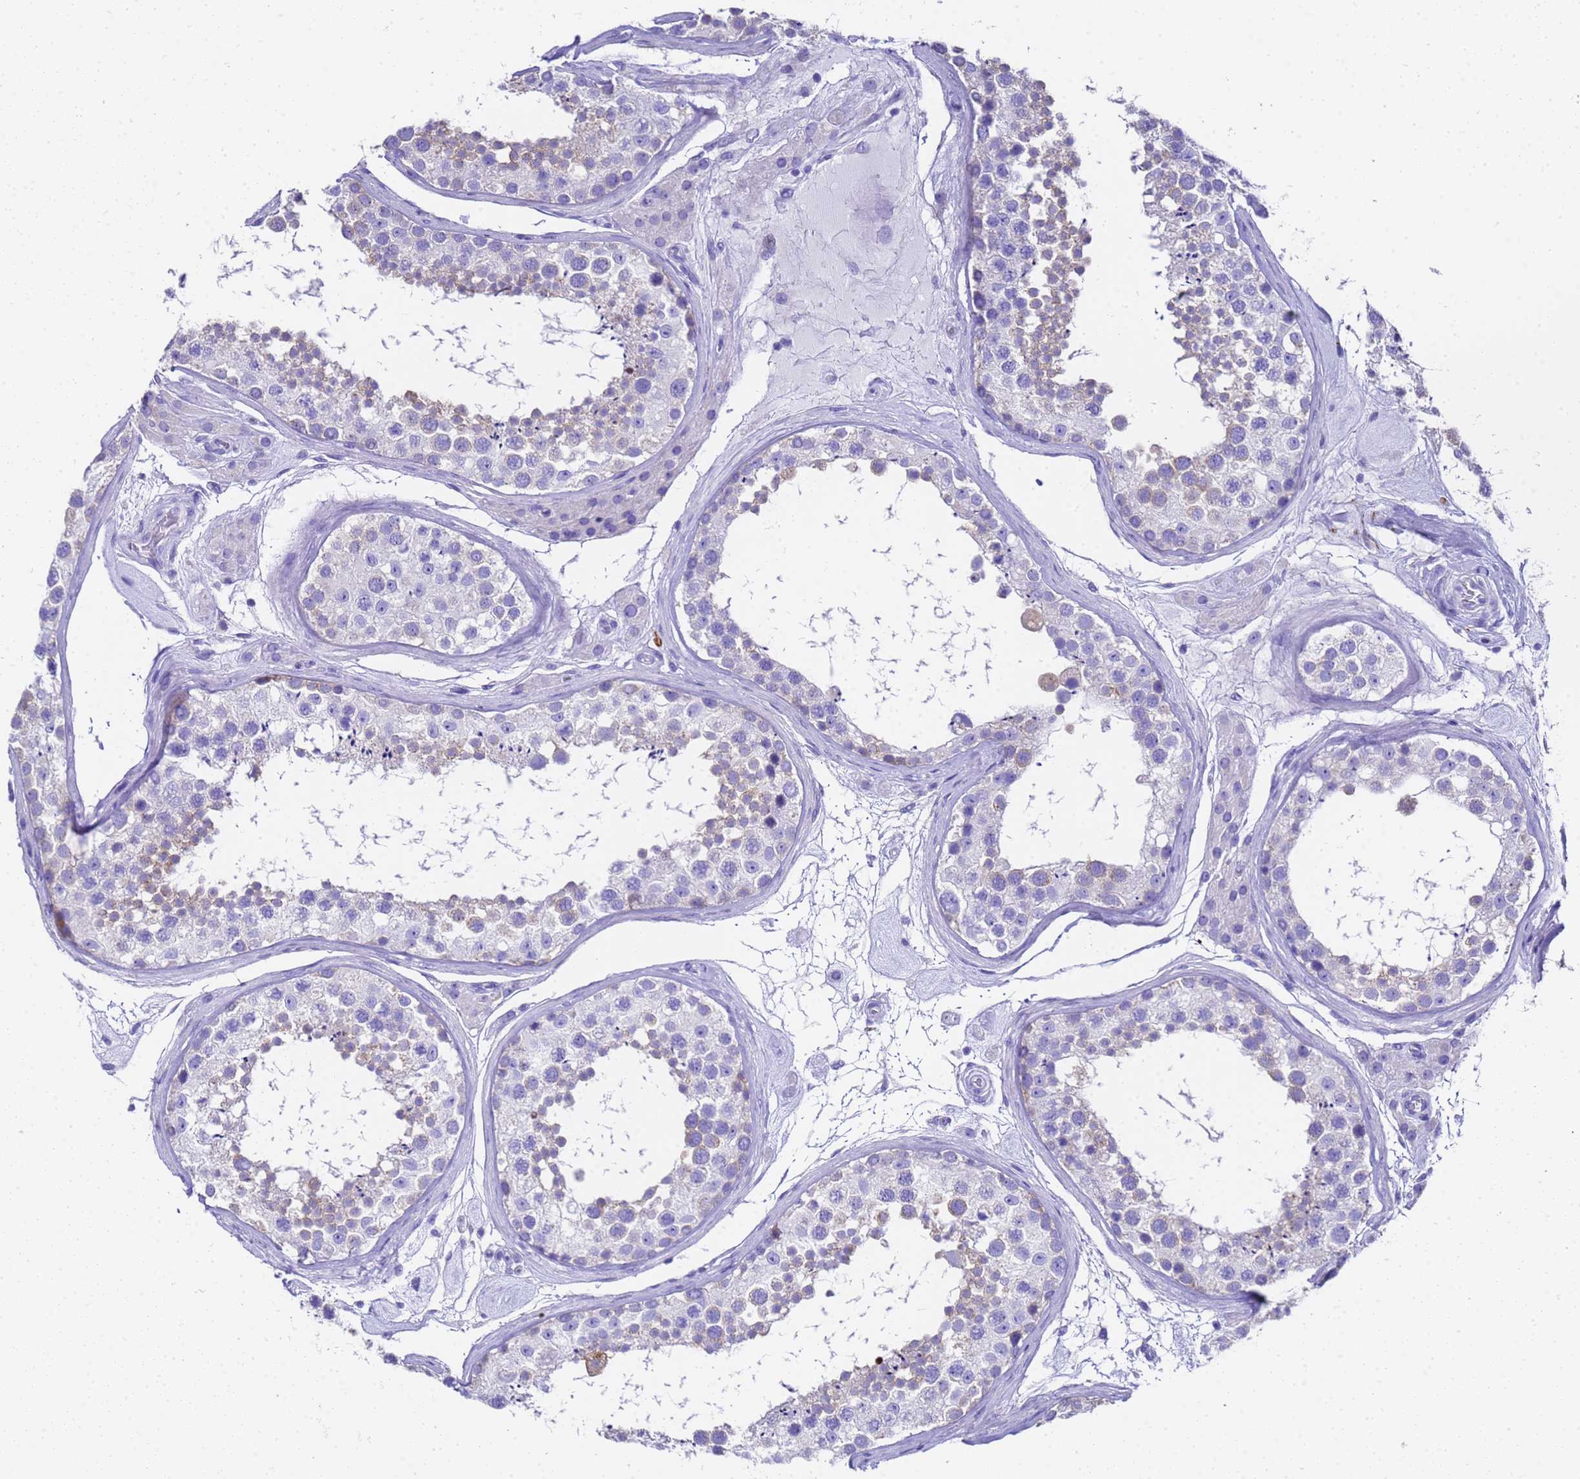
{"staining": {"intensity": "weak", "quantity": "<25%", "location": "cytoplasmic/membranous"}, "tissue": "testis", "cell_type": "Cells in seminiferous ducts", "image_type": "normal", "snomed": [{"axis": "morphology", "description": "Normal tissue, NOS"}, {"axis": "topography", "description": "Testis"}], "caption": "Testis was stained to show a protein in brown. There is no significant expression in cells in seminiferous ducts. (DAB (3,3'-diaminobenzidine) immunohistochemistry visualized using brightfield microscopy, high magnification).", "gene": "FAM72A", "patient": {"sex": "male", "age": 46}}